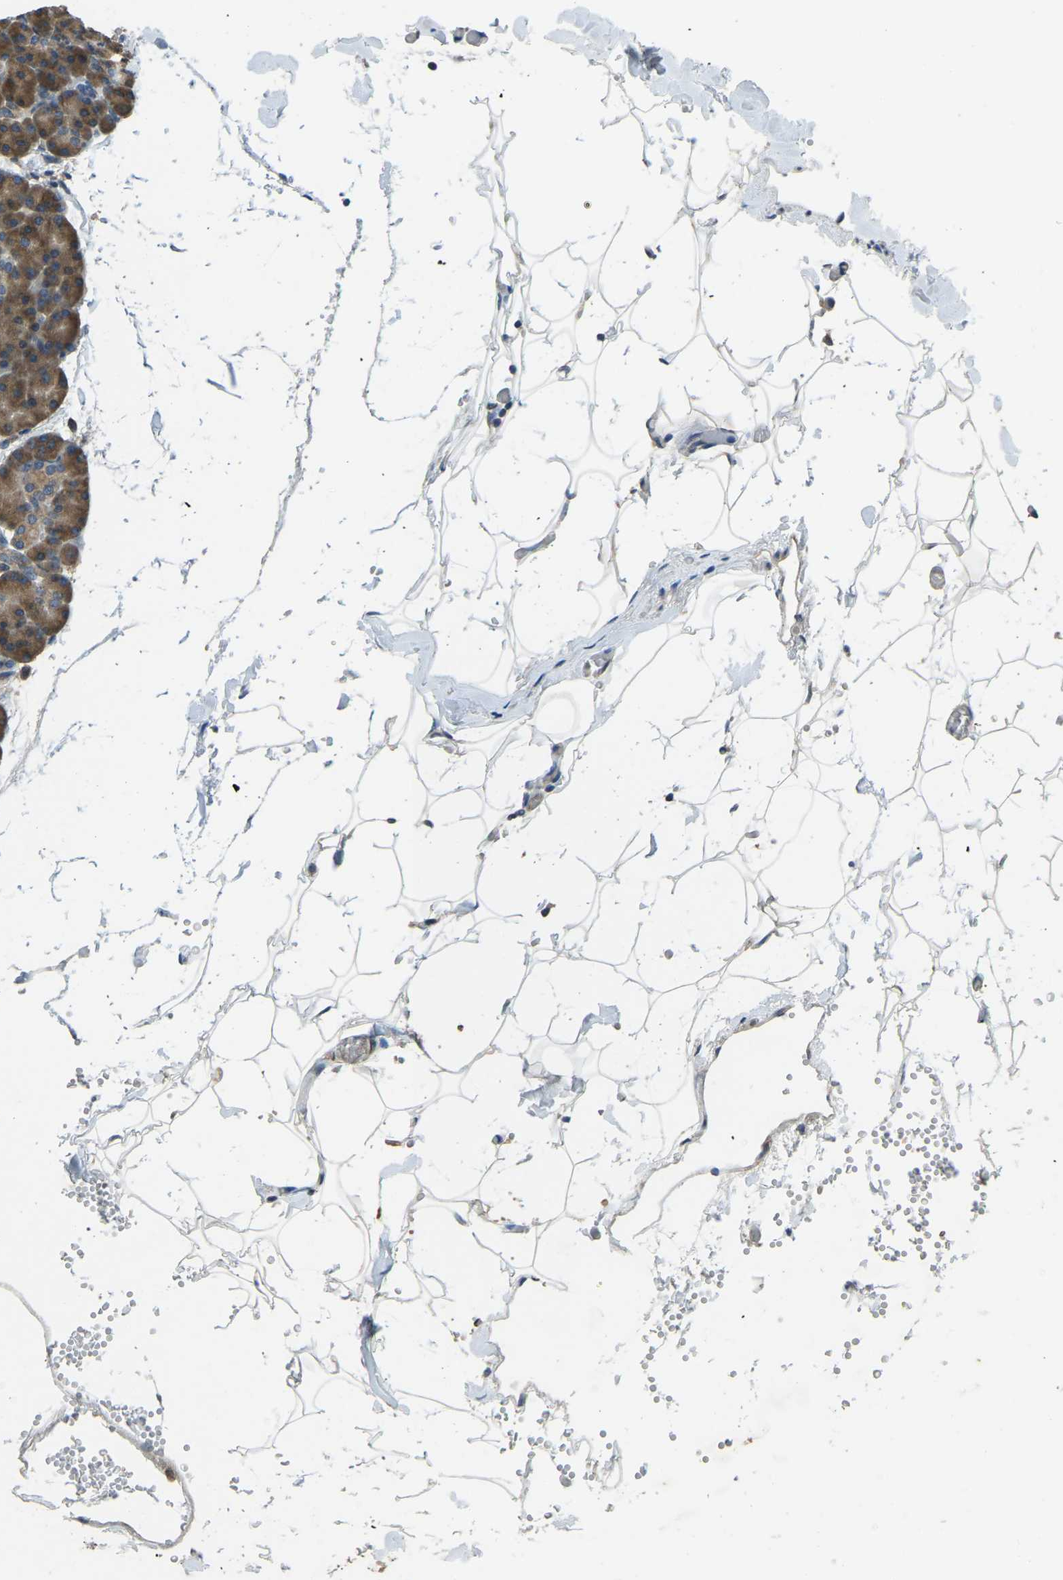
{"staining": {"intensity": "strong", "quantity": ">75%", "location": "cytoplasmic/membranous"}, "tissue": "pancreas", "cell_type": "Exocrine glandular cells", "image_type": "normal", "snomed": [{"axis": "morphology", "description": "Normal tissue, NOS"}, {"axis": "topography", "description": "Pancreas"}], "caption": "Approximately >75% of exocrine glandular cells in normal pancreas display strong cytoplasmic/membranous protein staining as visualized by brown immunohistochemical staining.", "gene": "AIMP1", "patient": {"sex": "female", "age": 35}}